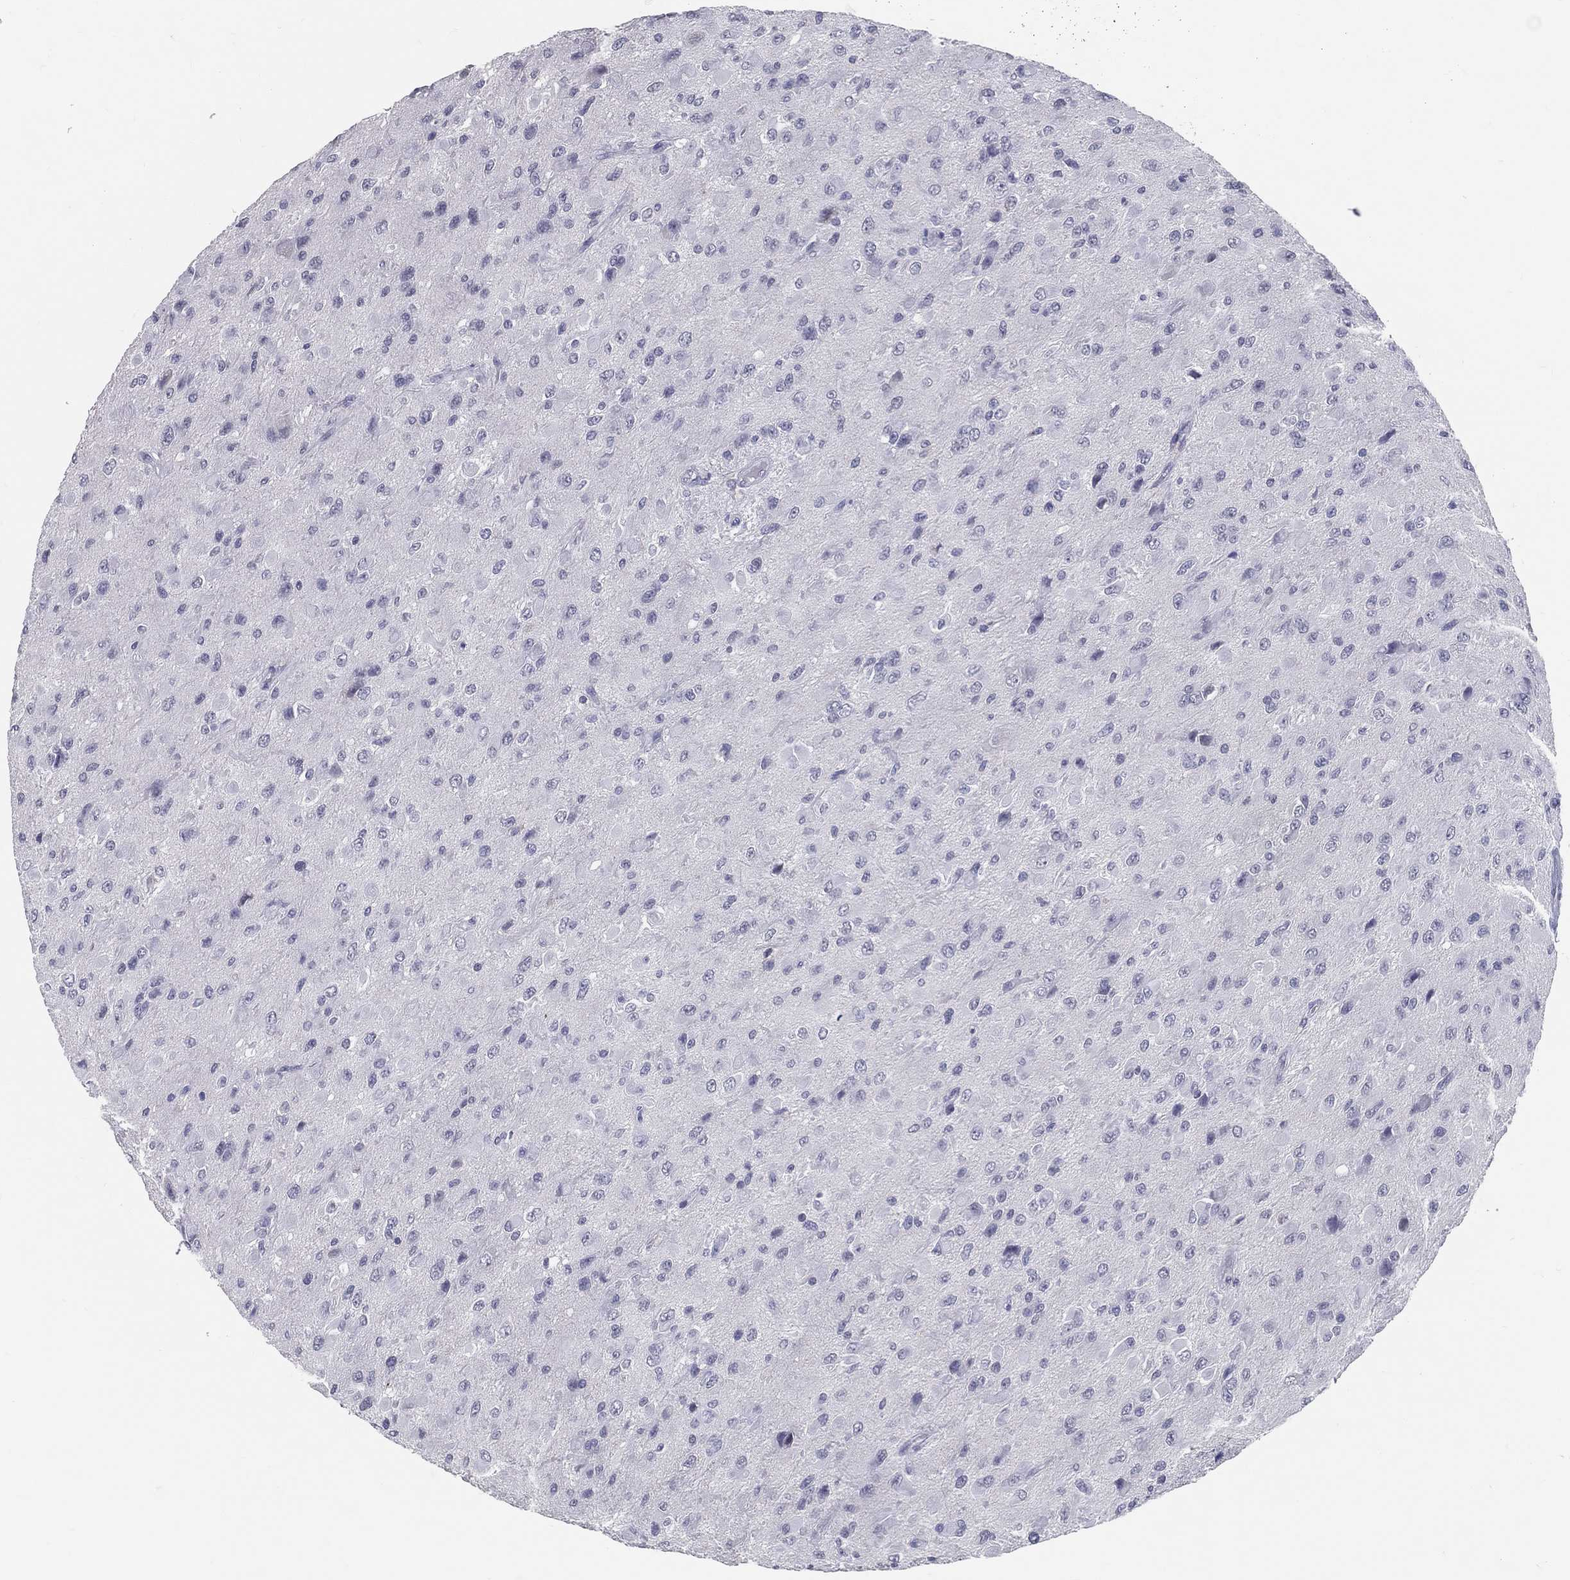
{"staining": {"intensity": "negative", "quantity": "none", "location": "none"}, "tissue": "glioma", "cell_type": "Tumor cells", "image_type": "cancer", "snomed": [{"axis": "morphology", "description": "Glioma, malignant, High grade"}, {"axis": "topography", "description": "Cerebral cortex"}], "caption": "A high-resolution histopathology image shows immunohistochemistry (IHC) staining of malignant high-grade glioma, which reveals no significant staining in tumor cells.", "gene": "ACE2", "patient": {"sex": "male", "age": 35}}